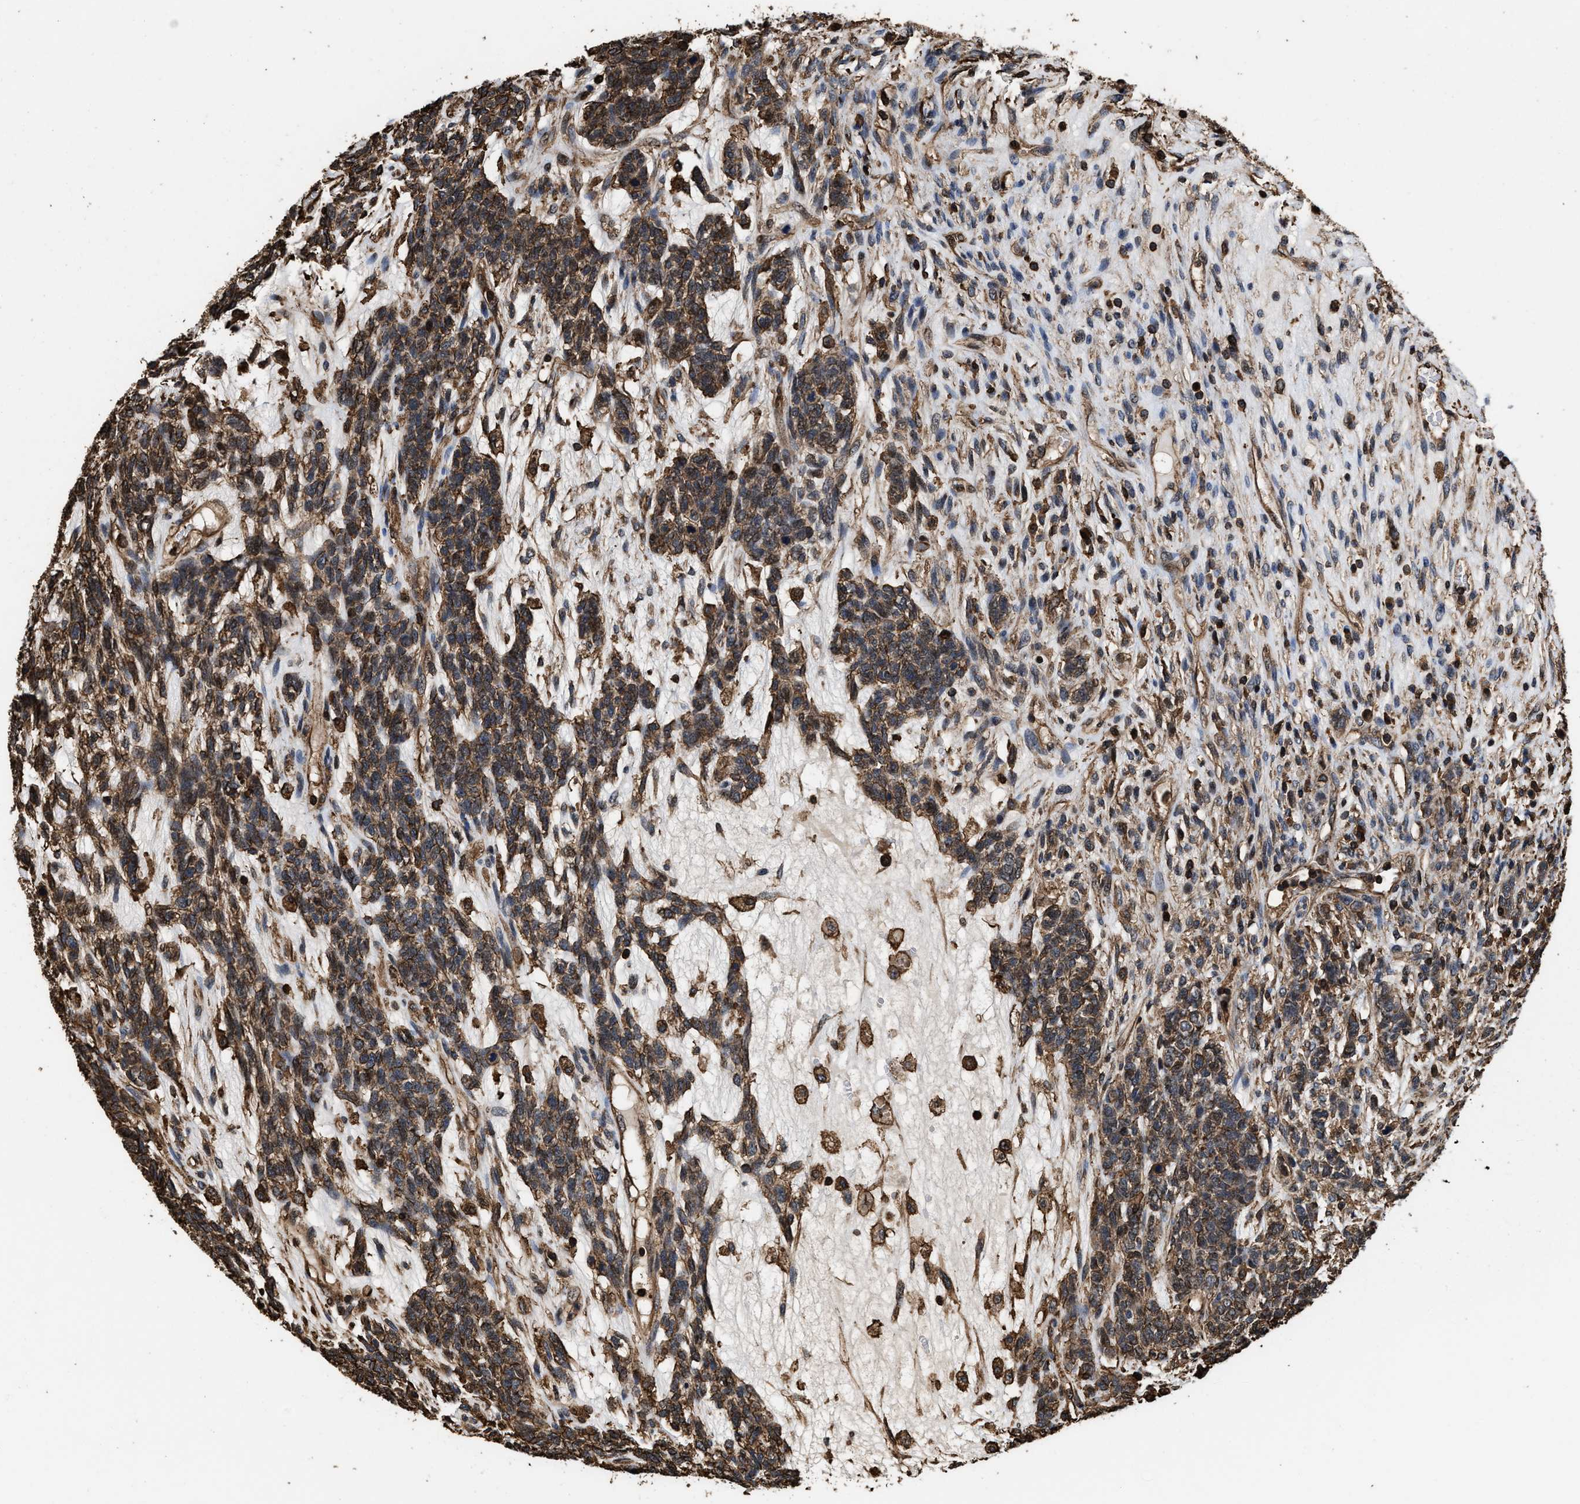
{"staining": {"intensity": "moderate", "quantity": ">75%", "location": "cytoplasmic/membranous"}, "tissue": "testis cancer", "cell_type": "Tumor cells", "image_type": "cancer", "snomed": [{"axis": "morphology", "description": "Seminoma, NOS"}, {"axis": "topography", "description": "Testis"}], "caption": "Tumor cells demonstrate moderate cytoplasmic/membranous staining in about >75% of cells in testis seminoma.", "gene": "KBTBD2", "patient": {"sex": "male", "age": 28}}